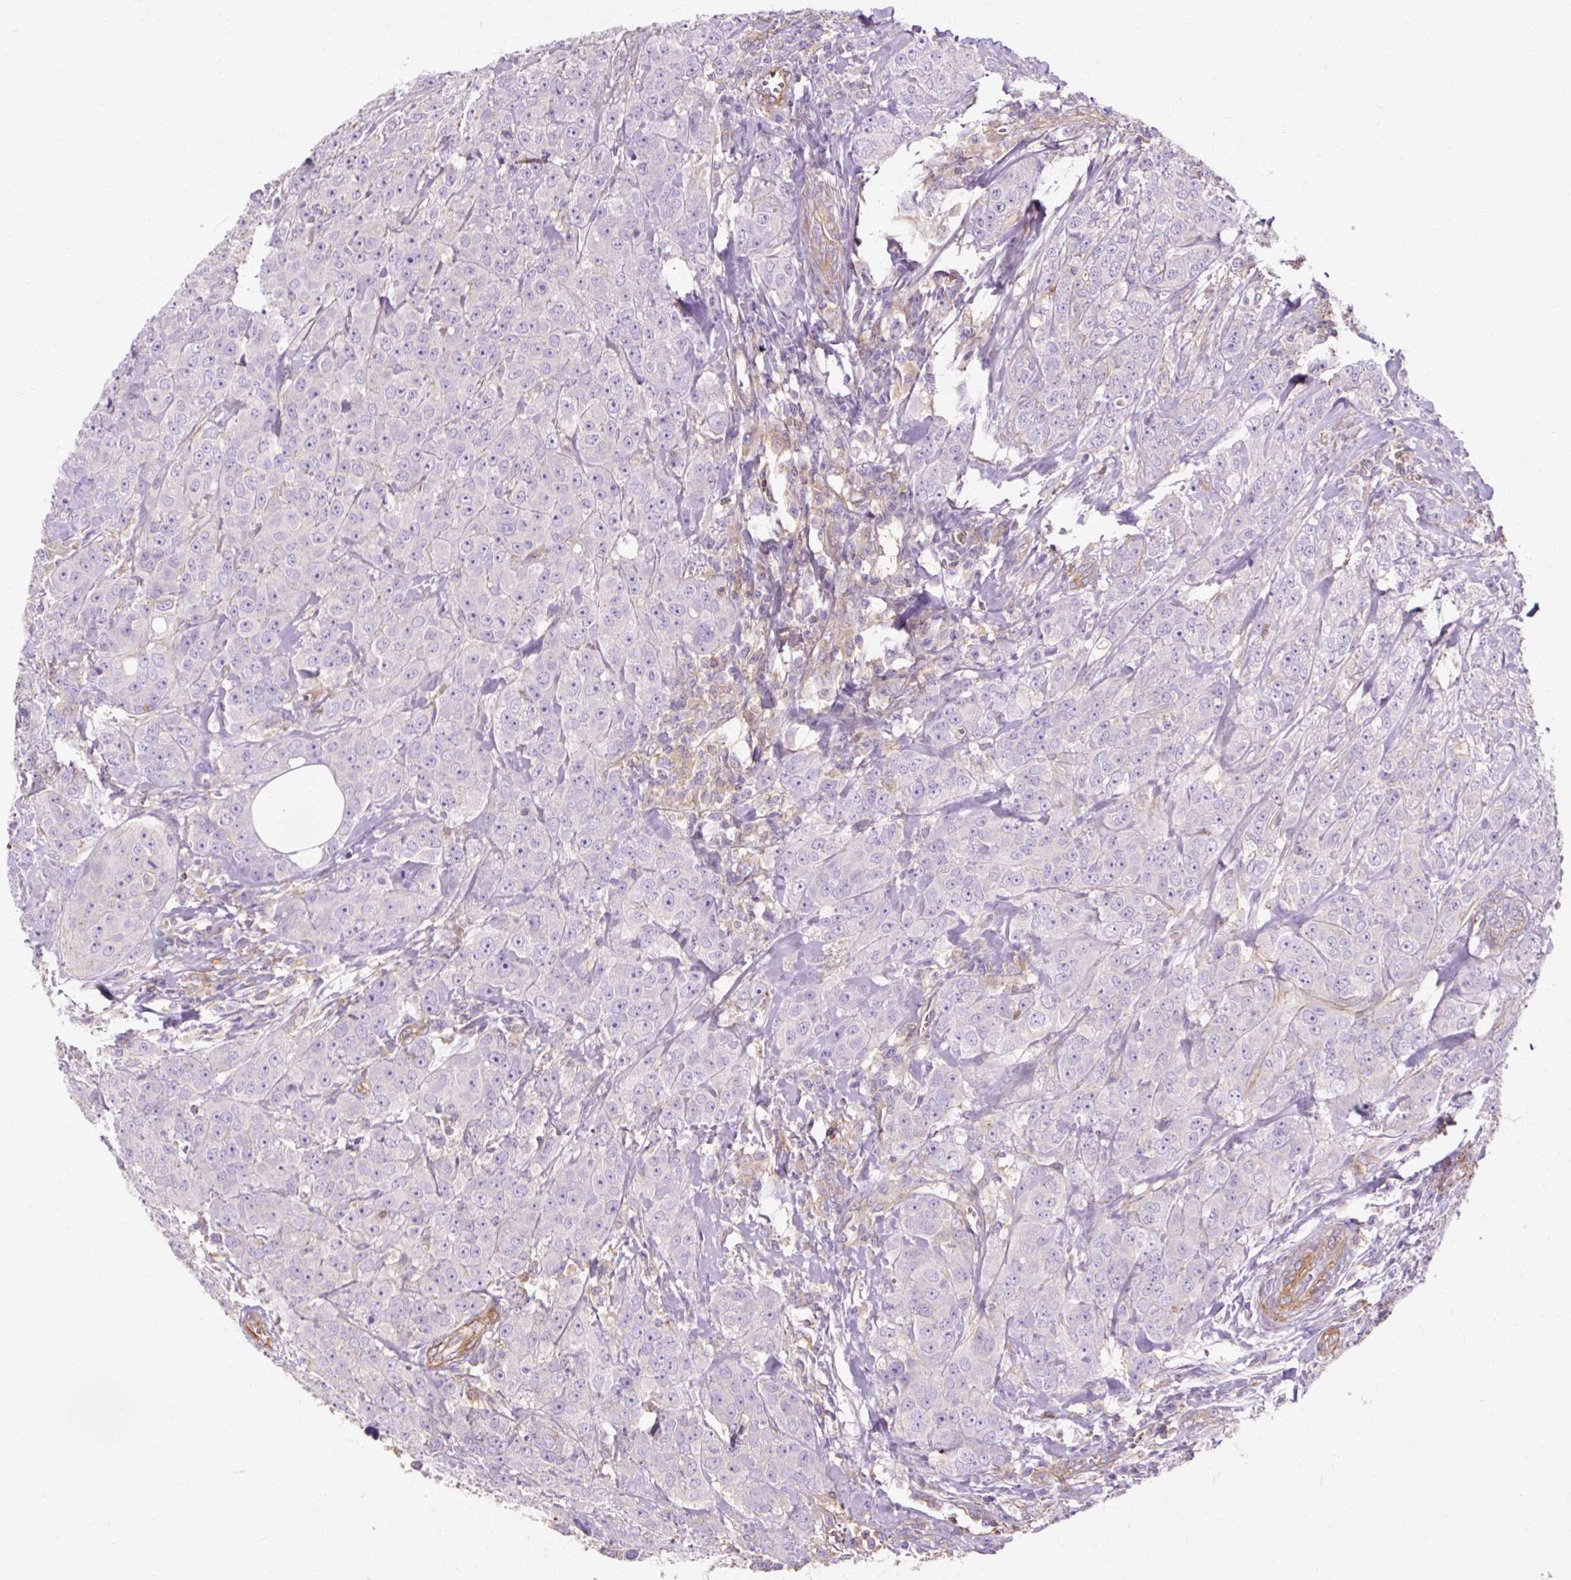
{"staining": {"intensity": "negative", "quantity": "none", "location": "none"}, "tissue": "breast cancer", "cell_type": "Tumor cells", "image_type": "cancer", "snomed": [{"axis": "morphology", "description": "Duct carcinoma"}, {"axis": "topography", "description": "Breast"}], "caption": "Breast cancer (infiltrating ductal carcinoma) was stained to show a protein in brown. There is no significant staining in tumor cells. The staining is performed using DAB brown chromogen with nuclei counter-stained in using hematoxylin.", "gene": "TBC1D2B", "patient": {"sex": "female", "age": 43}}